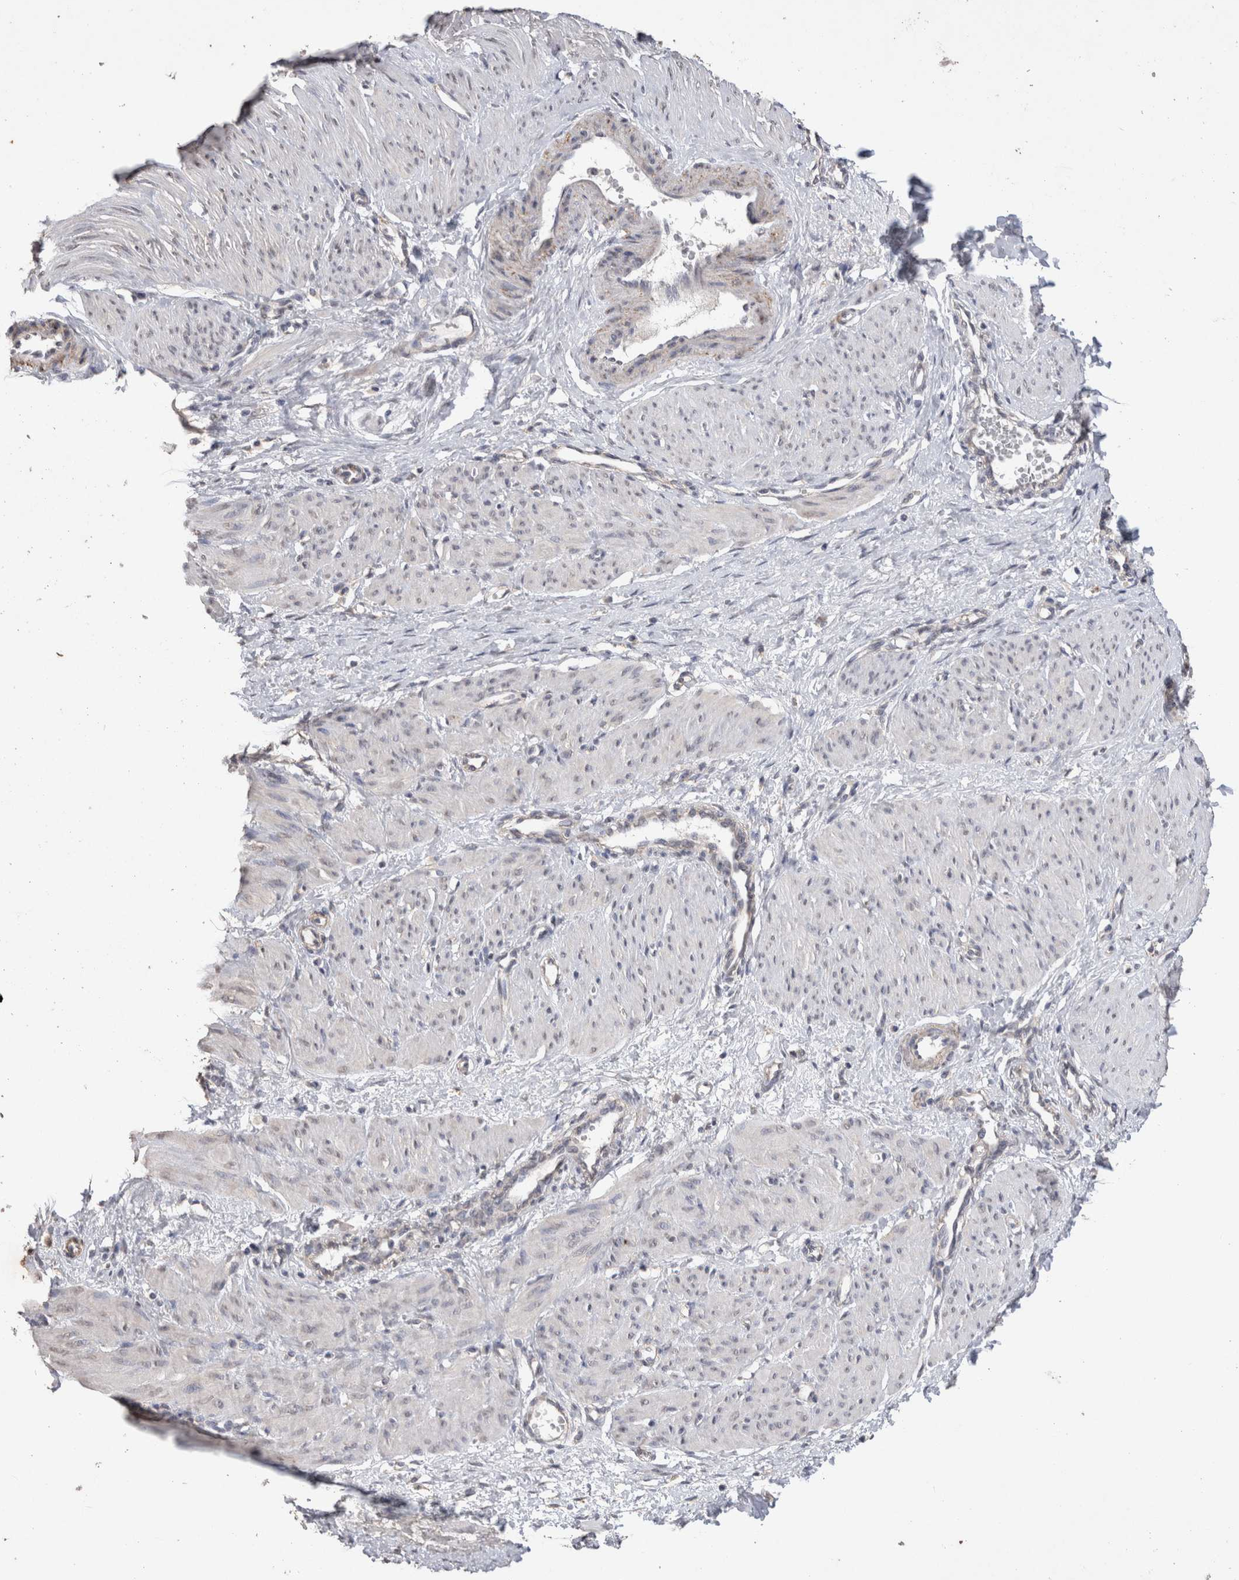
{"staining": {"intensity": "negative", "quantity": "none", "location": "none"}, "tissue": "smooth muscle", "cell_type": "Smooth muscle cells", "image_type": "normal", "snomed": [{"axis": "morphology", "description": "Normal tissue, NOS"}, {"axis": "topography", "description": "Endometrium"}], "caption": "Histopathology image shows no protein staining in smooth muscle cells of normal smooth muscle. (Immunohistochemistry (ihc), brightfield microscopy, high magnification).", "gene": "CDH6", "patient": {"sex": "female", "age": 33}}